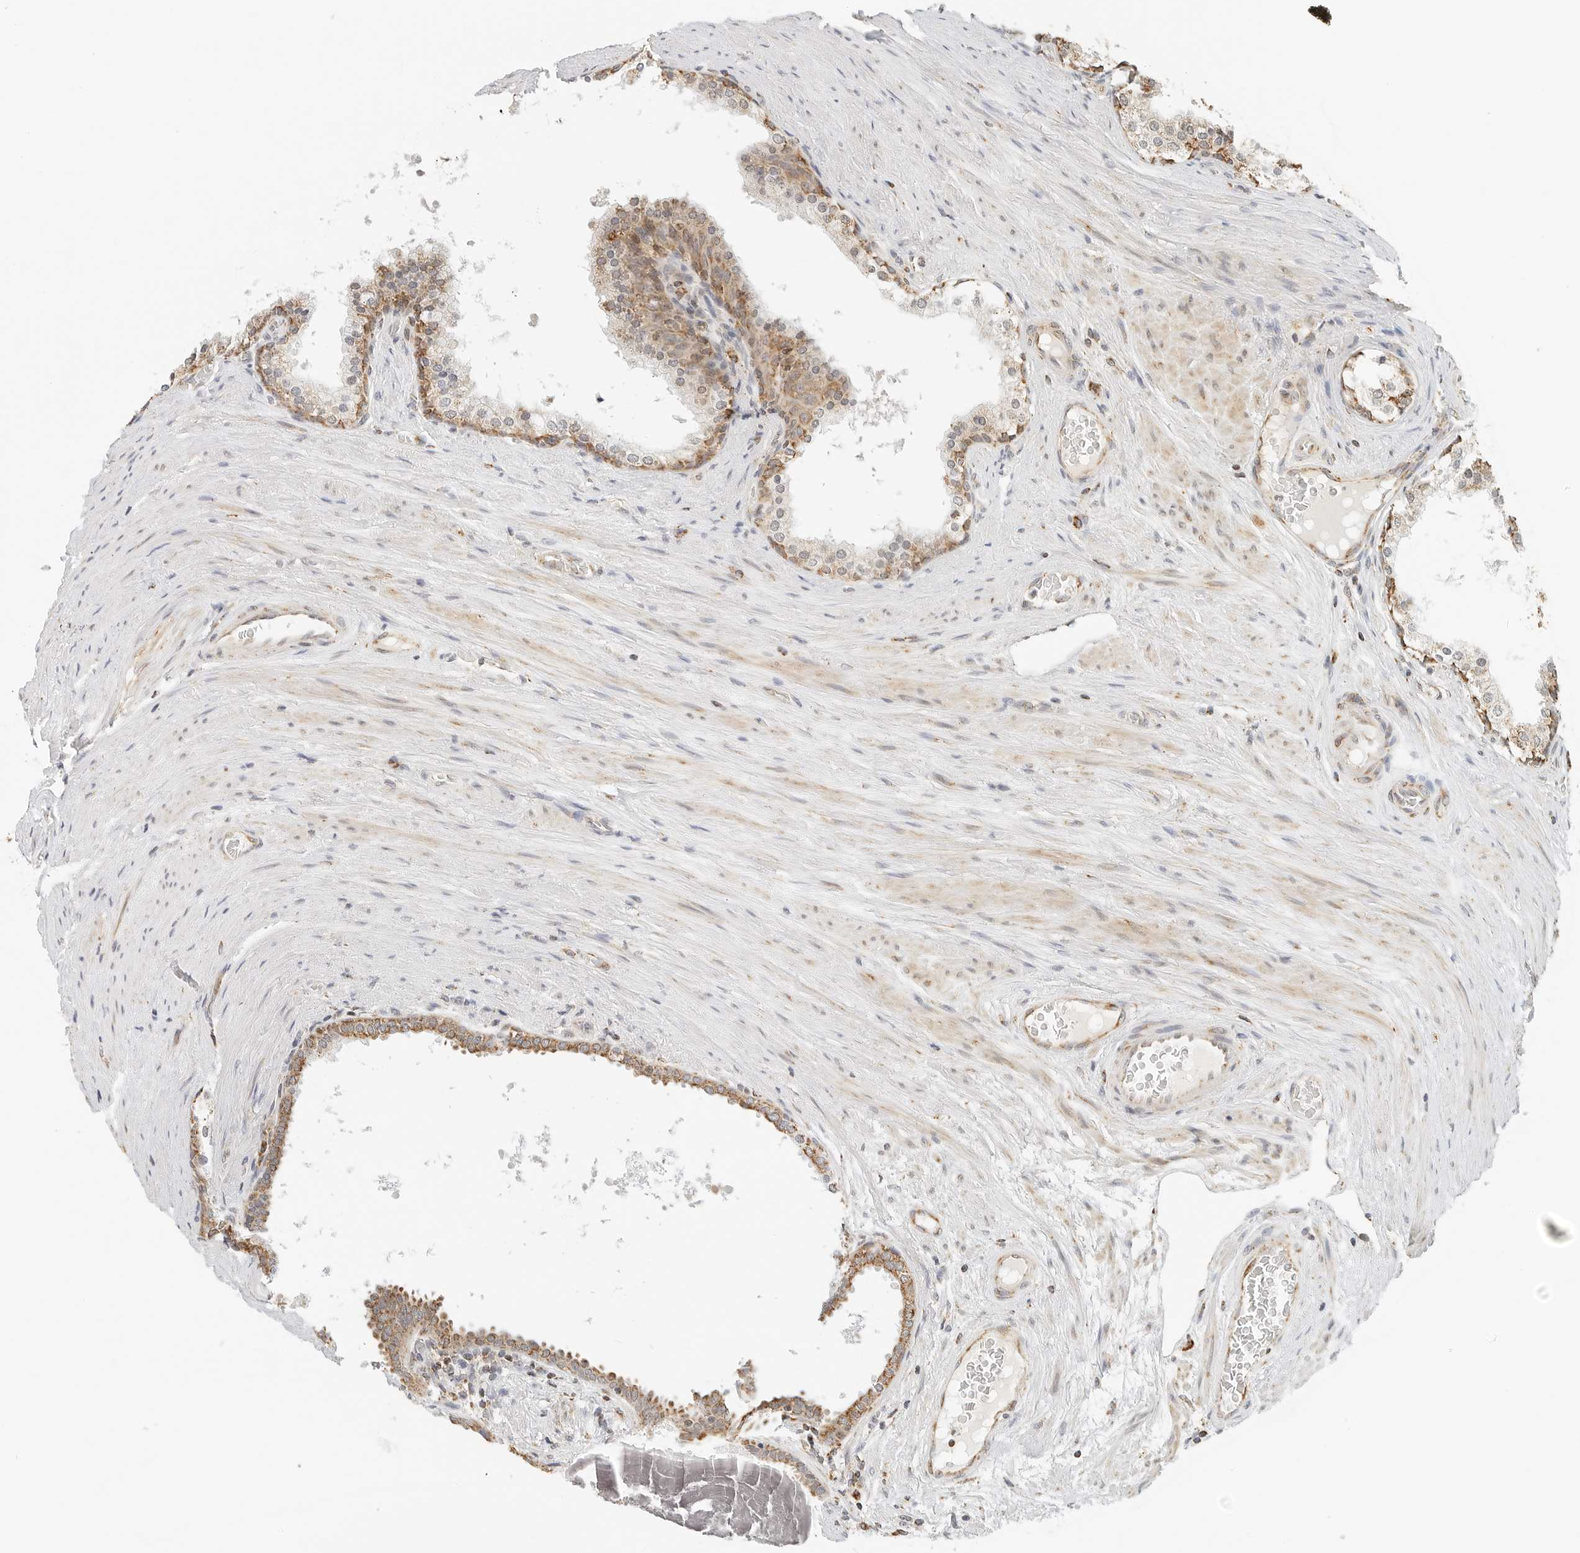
{"staining": {"intensity": "moderate", "quantity": ">75%", "location": "cytoplasmic/membranous"}, "tissue": "prostate cancer", "cell_type": "Tumor cells", "image_type": "cancer", "snomed": [{"axis": "morphology", "description": "Adenocarcinoma, High grade"}, {"axis": "topography", "description": "Prostate"}], "caption": "There is medium levels of moderate cytoplasmic/membranous positivity in tumor cells of prostate cancer, as demonstrated by immunohistochemical staining (brown color).", "gene": "ATL1", "patient": {"sex": "male", "age": 56}}